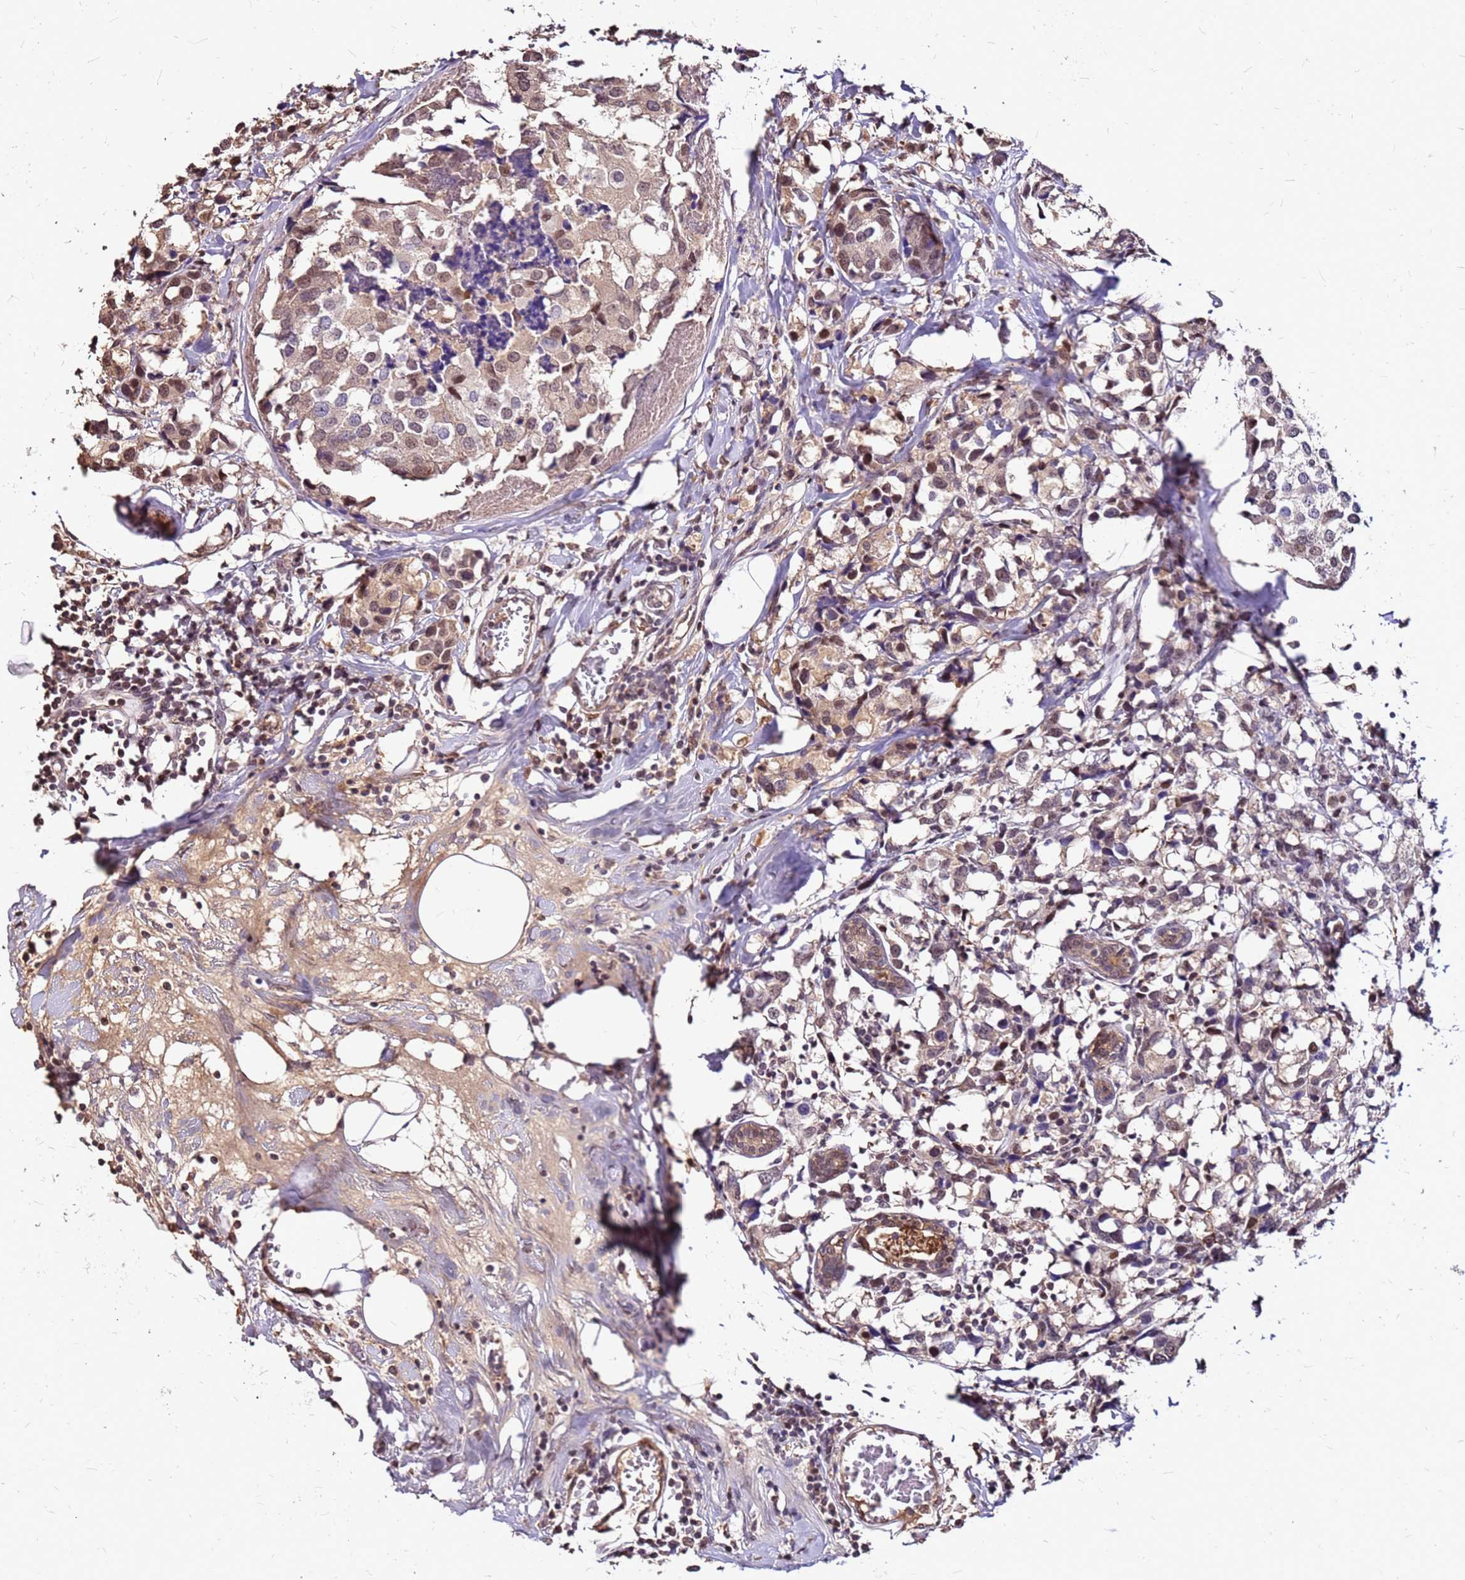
{"staining": {"intensity": "weak", "quantity": "25%-75%", "location": "nuclear"}, "tissue": "breast cancer", "cell_type": "Tumor cells", "image_type": "cancer", "snomed": [{"axis": "morphology", "description": "Lobular carcinoma"}, {"axis": "topography", "description": "Breast"}], "caption": "Weak nuclear expression for a protein is seen in about 25%-75% of tumor cells of lobular carcinoma (breast) using immunohistochemistry.", "gene": "ALDH1A3", "patient": {"sex": "female", "age": 59}}